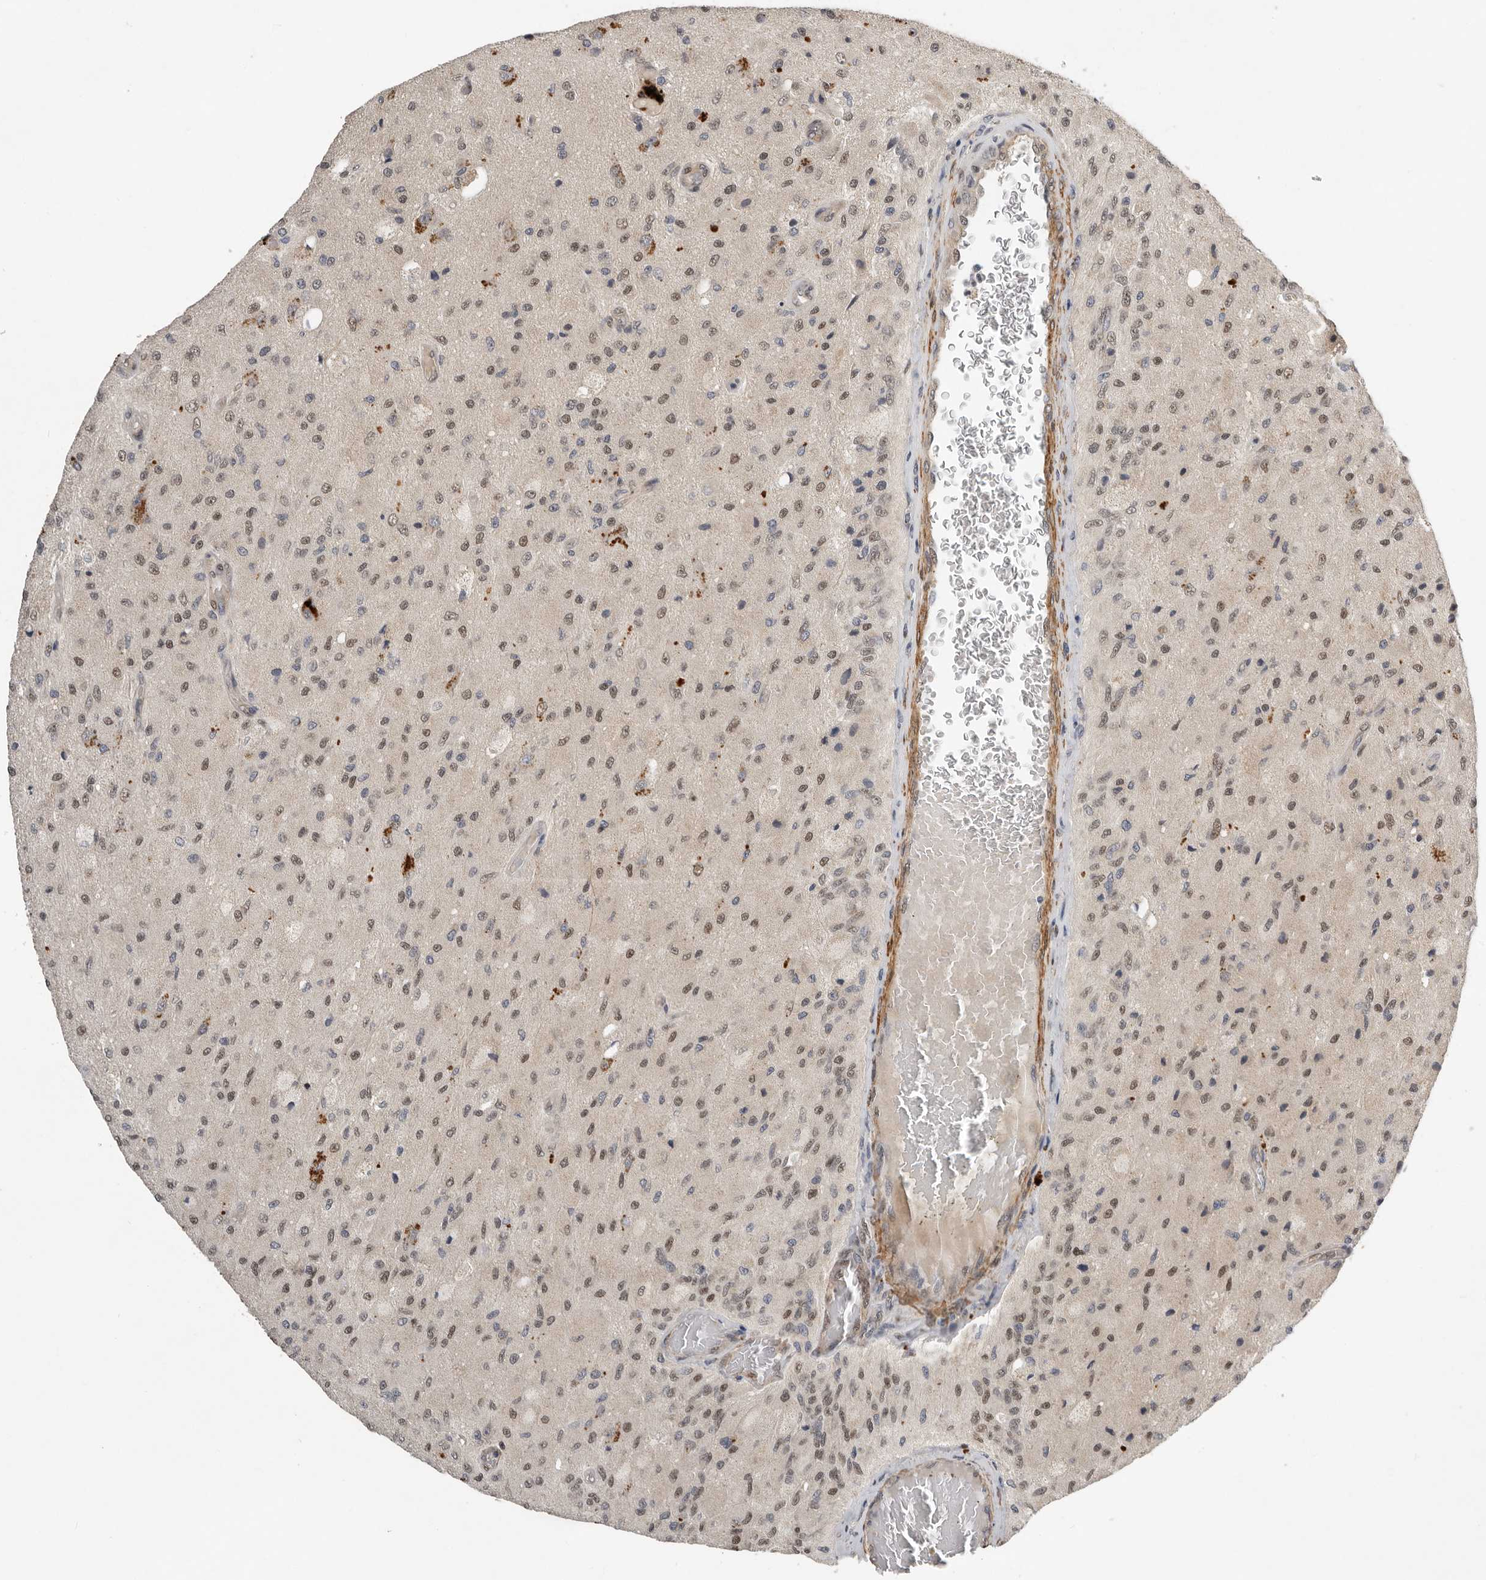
{"staining": {"intensity": "moderate", "quantity": "25%-75%", "location": "nuclear"}, "tissue": "glioma", "cell_type": "Tumor cells", "image_type": "cancer", "snomed": [{"axis": "morphology", "description": "Normal tissue, NOS"}, {"axis": "morphology", "description": "Glioma, malignant, High grade"}, {"axis": "topography", "description": "Cerebral cortex"}], "caption": "IHC of human malignant glioma (high-grade) demonstrates medium levels of moderate nuclear positivity in about 25%-75% of tumor cells.", "gene": "RNF157", "patient": {"sex": "male", "age": 77}}